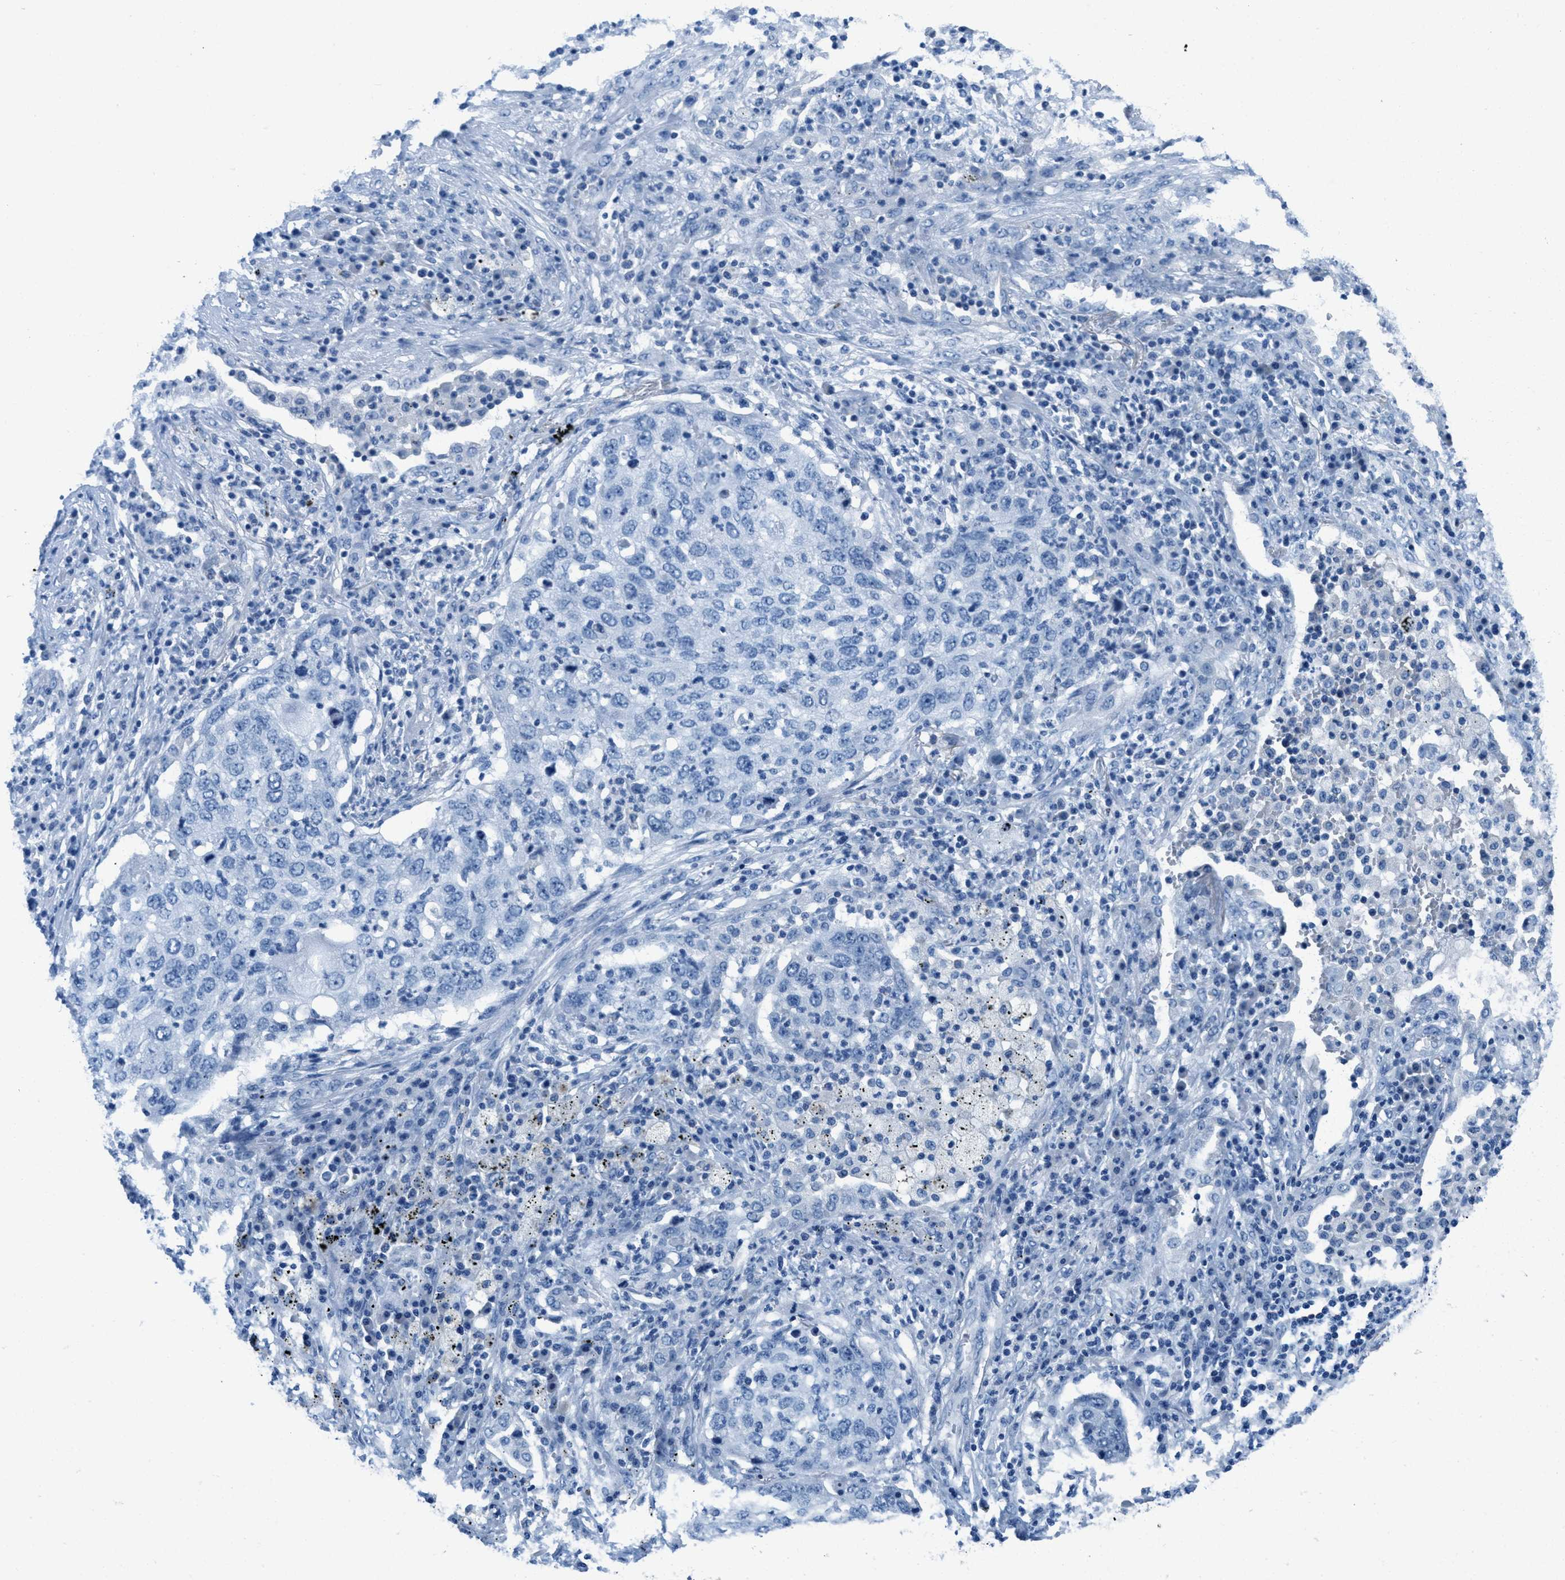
{"staining": {"intensity": "negative", "quantity": "none", "location": "none"}, "tissue": "lung cancer", "cell_type": "Tumor cells", "image_type": "cancer", "snomed": [{"axis": "morphology", "description": "Squamous cell carcinoma, NOS"}, {"axis": "topography", "description": "Lung"}], "caption": "Tumor cells are negative for protein expression in human lung cancer (squamous cell carcinoma).", "gene": "MGARP", "patient": {"sex": "female", "age": 63}}